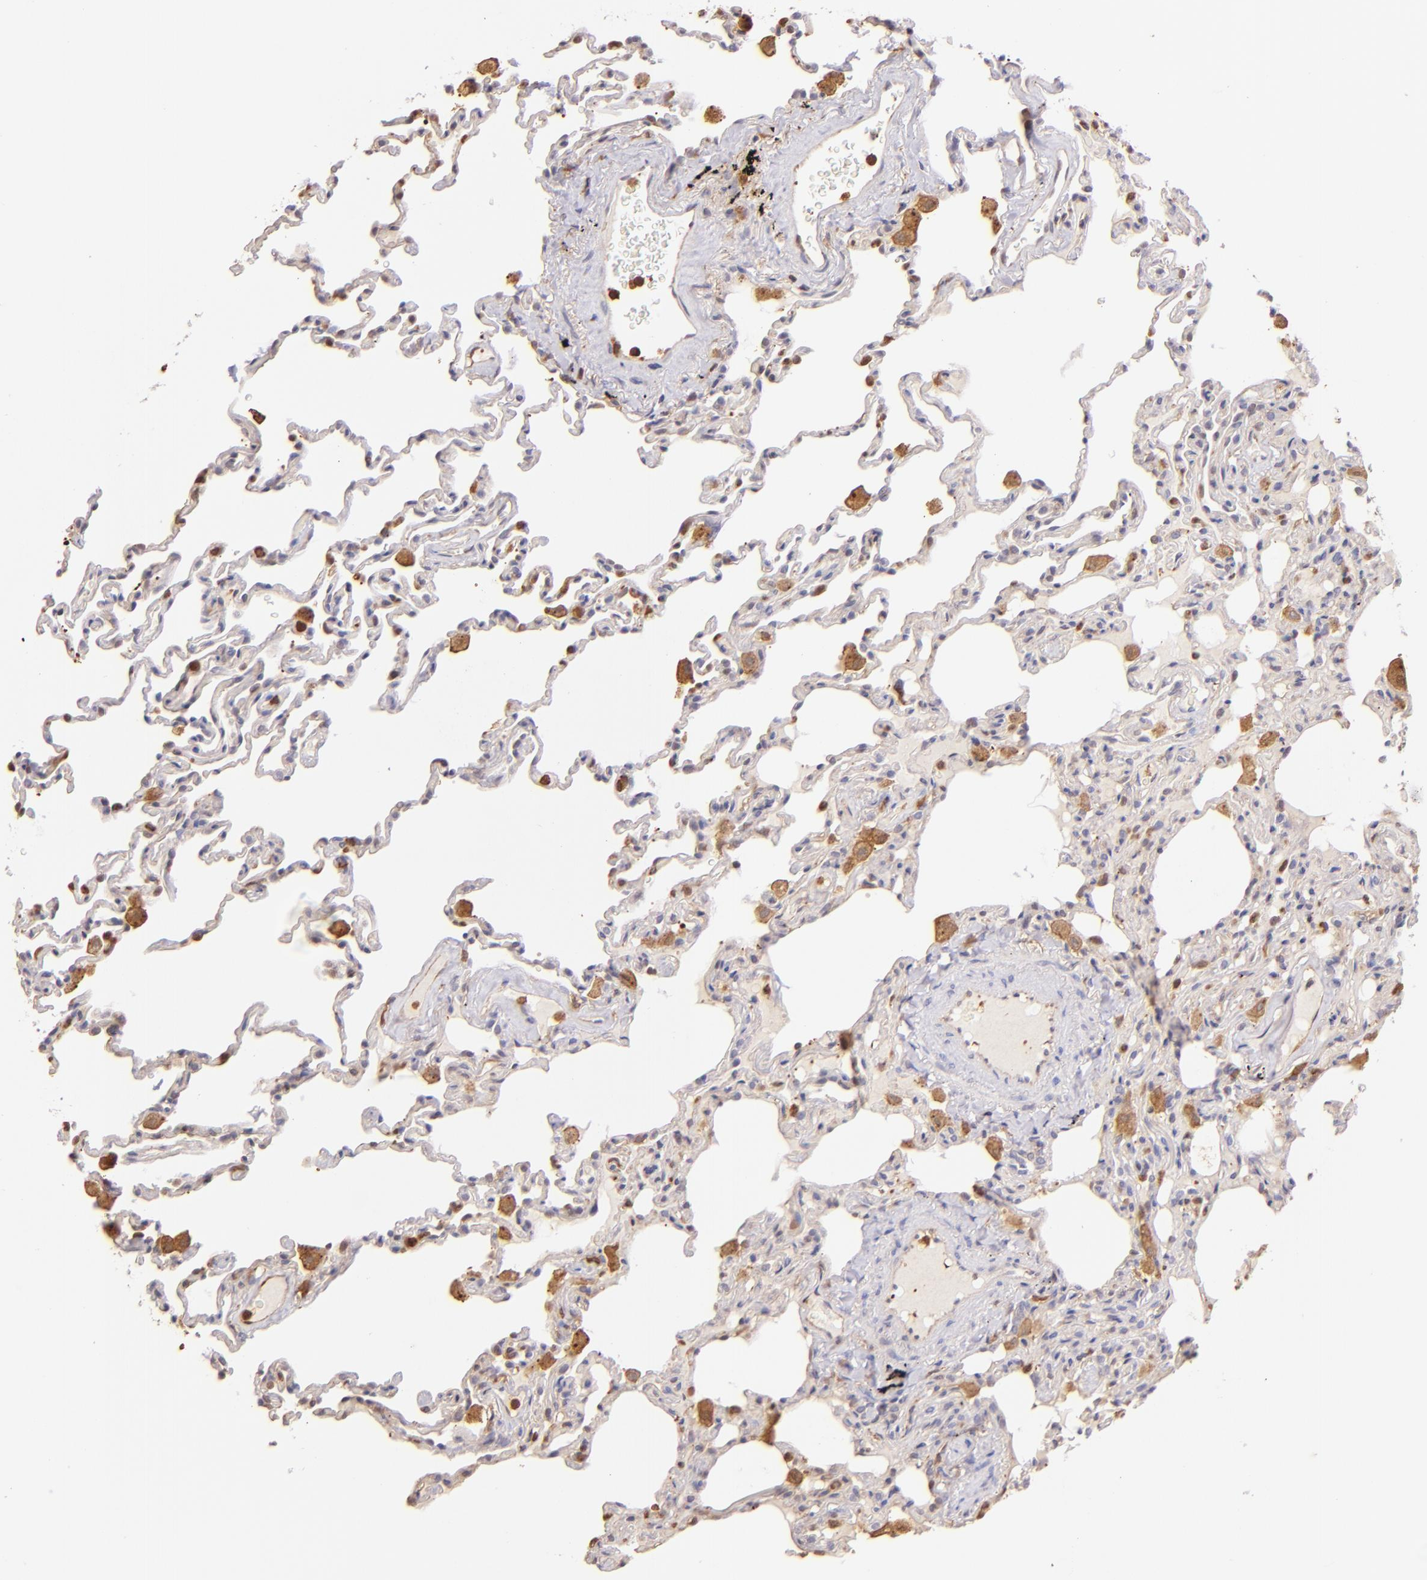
{"staining": {"intensity": "weak", "quantity": "25%-75%", "location": "cytoplasmic/membranous"}, "tissue": "lung", "cell_type": "Alveolar cells", "image_type": "normal", "snomed": [{"axis": "morphology", "description": "Normal tissue, NOS"}, {"axis": "topography", "description": "Lung"}], "caption": "This histopathology image demonstrates benign lung stained with immunohistochemistry to label a protein in brown. The cytoplasmic/membranous of alveolar cells show weak positivity for the protein. Nuclei are counter-stained blue.", "gene": "BTK", "patient": {"sex": "male", "age": 59}}